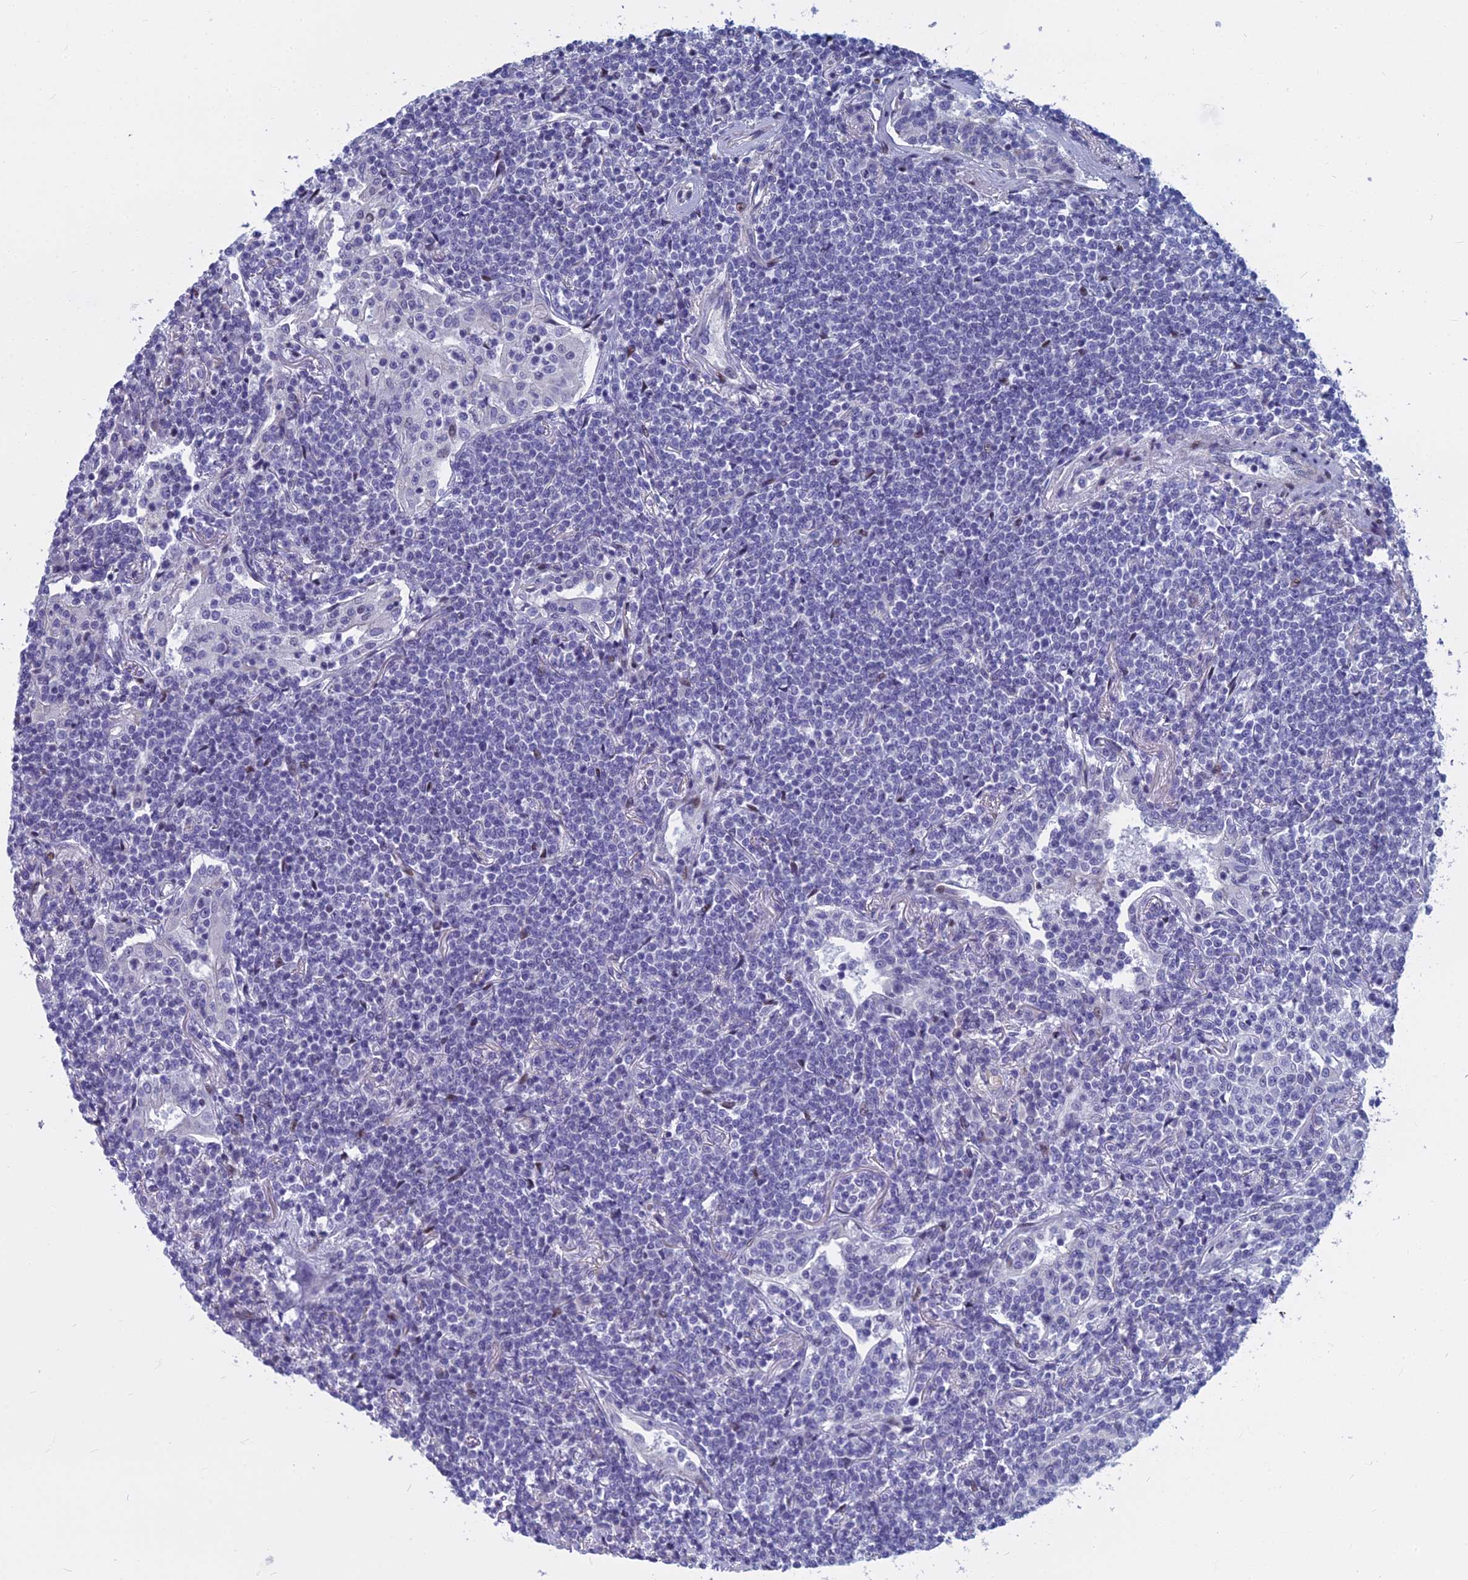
{"staining": {"intensity": "negative", "quantity": "none", "location": "none"}, "tissue": "lymphoma", "cell_type": "Tumor cells", "image_type": "cancer", "snomed": [{"axis": "morphology", "description": "Malignant lymphoma, non-Hodgkin's type, Low grade"}, {"axis": "topography", "description": "Lung"}], "caption": "Lymphoma stained for a protein using immunohistochemistry (IHC) shows no staining tumor cells.", "gene": "MYBPC2", "patient": {"sex": "female", "age": 71}}